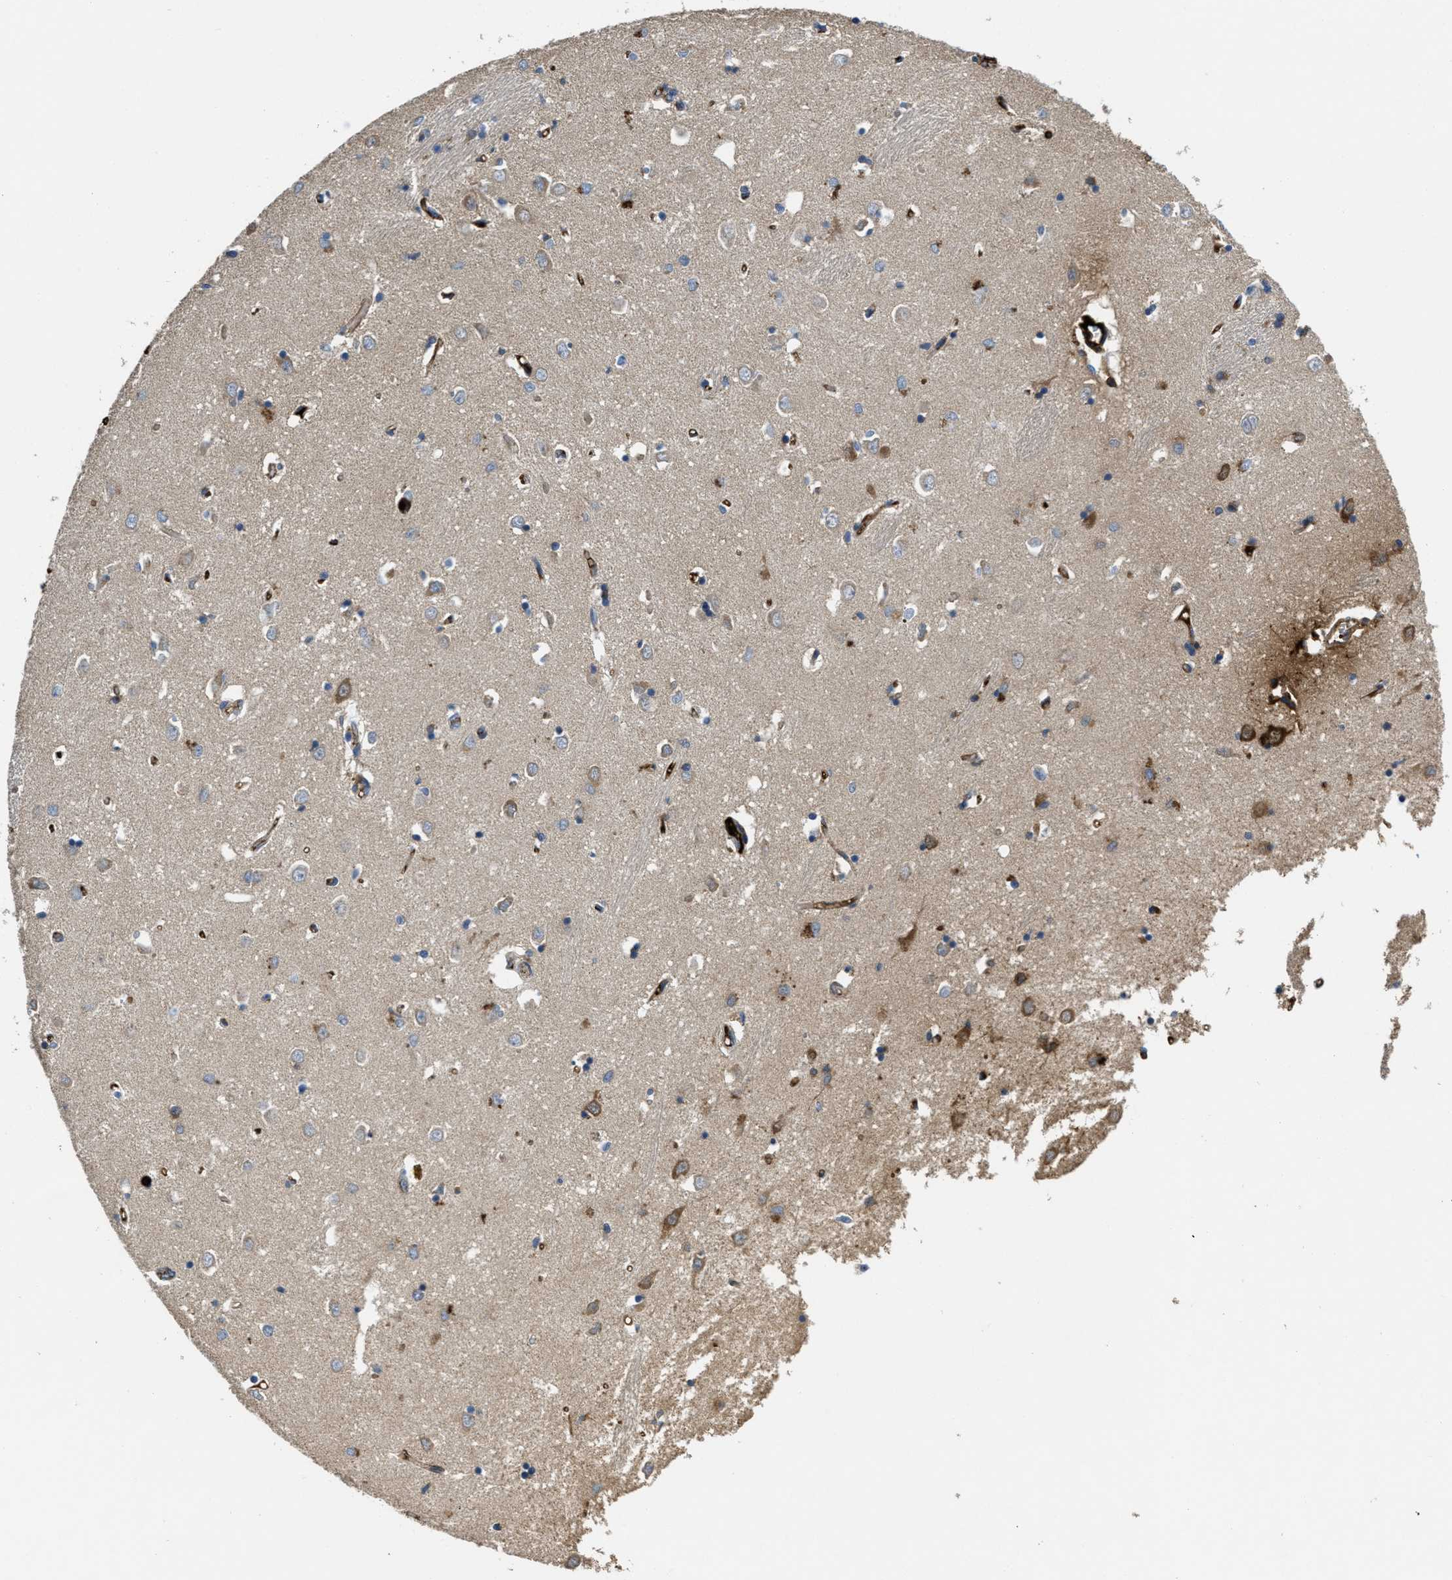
{"staining": {"intensity": "moderate", "quantity": "<25%", "location": "cytoplasmic/membranous"}, "tissue": "caudate", "cell_type": "Glial cells", "image_type": "normal", "snomed": [{"axis": "morphology", "description": "Normal tissue, NOS"}, {"axis": "topography", "description": "Lateral ventricle wall"}], "caption": "Approximately <25% of glial cells in normal human caudate reveal moderate cytoplasmic/membranous protein positivity as visualized by brown immunohistochemical staining.", "gene": "GALK1", "patient": {"sex": "female", "age": 19}}